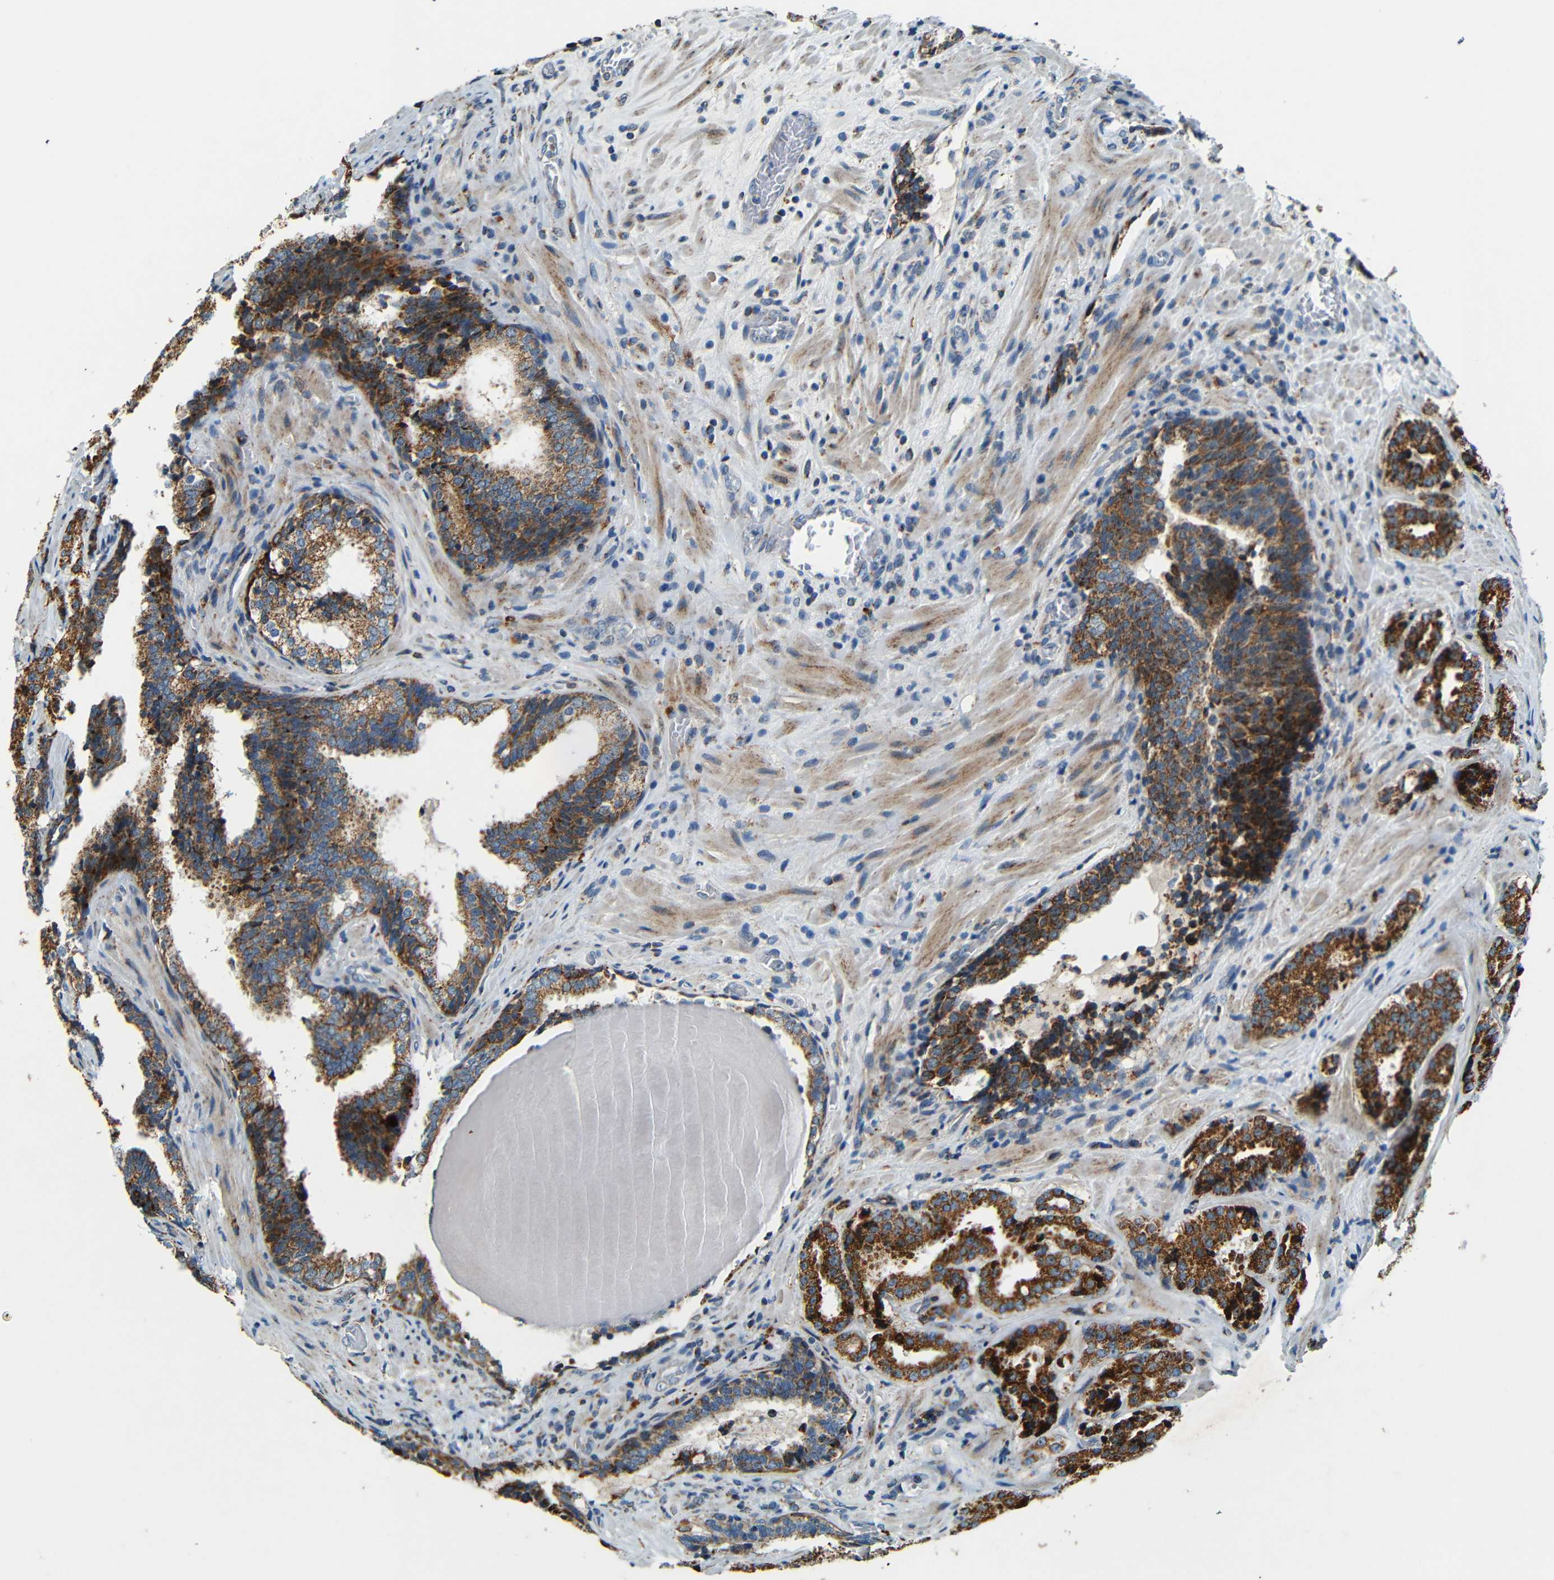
{"staining": {"intensity": "strong", "quantity": ">75%", "location": "cytoplasmic/membranous"}, "tissue": "prostate cancer", "cell_type": "Tumor cells", "image_type": "cancer", "snomed": [{"axis": "morphology", "description": "Adenocarcinoma, High grade"}, {"axis": "topography", "description": "Prostate"}], "caption": "Prostate cancer (high-grade adenocarcinoma) stained for a protein (brown) displays strong cytoplasmic/membranous positive expression in about >75% of tumor cells.", "gene": "WSCD2", "patient": {"sex": "male", "age": 60}}